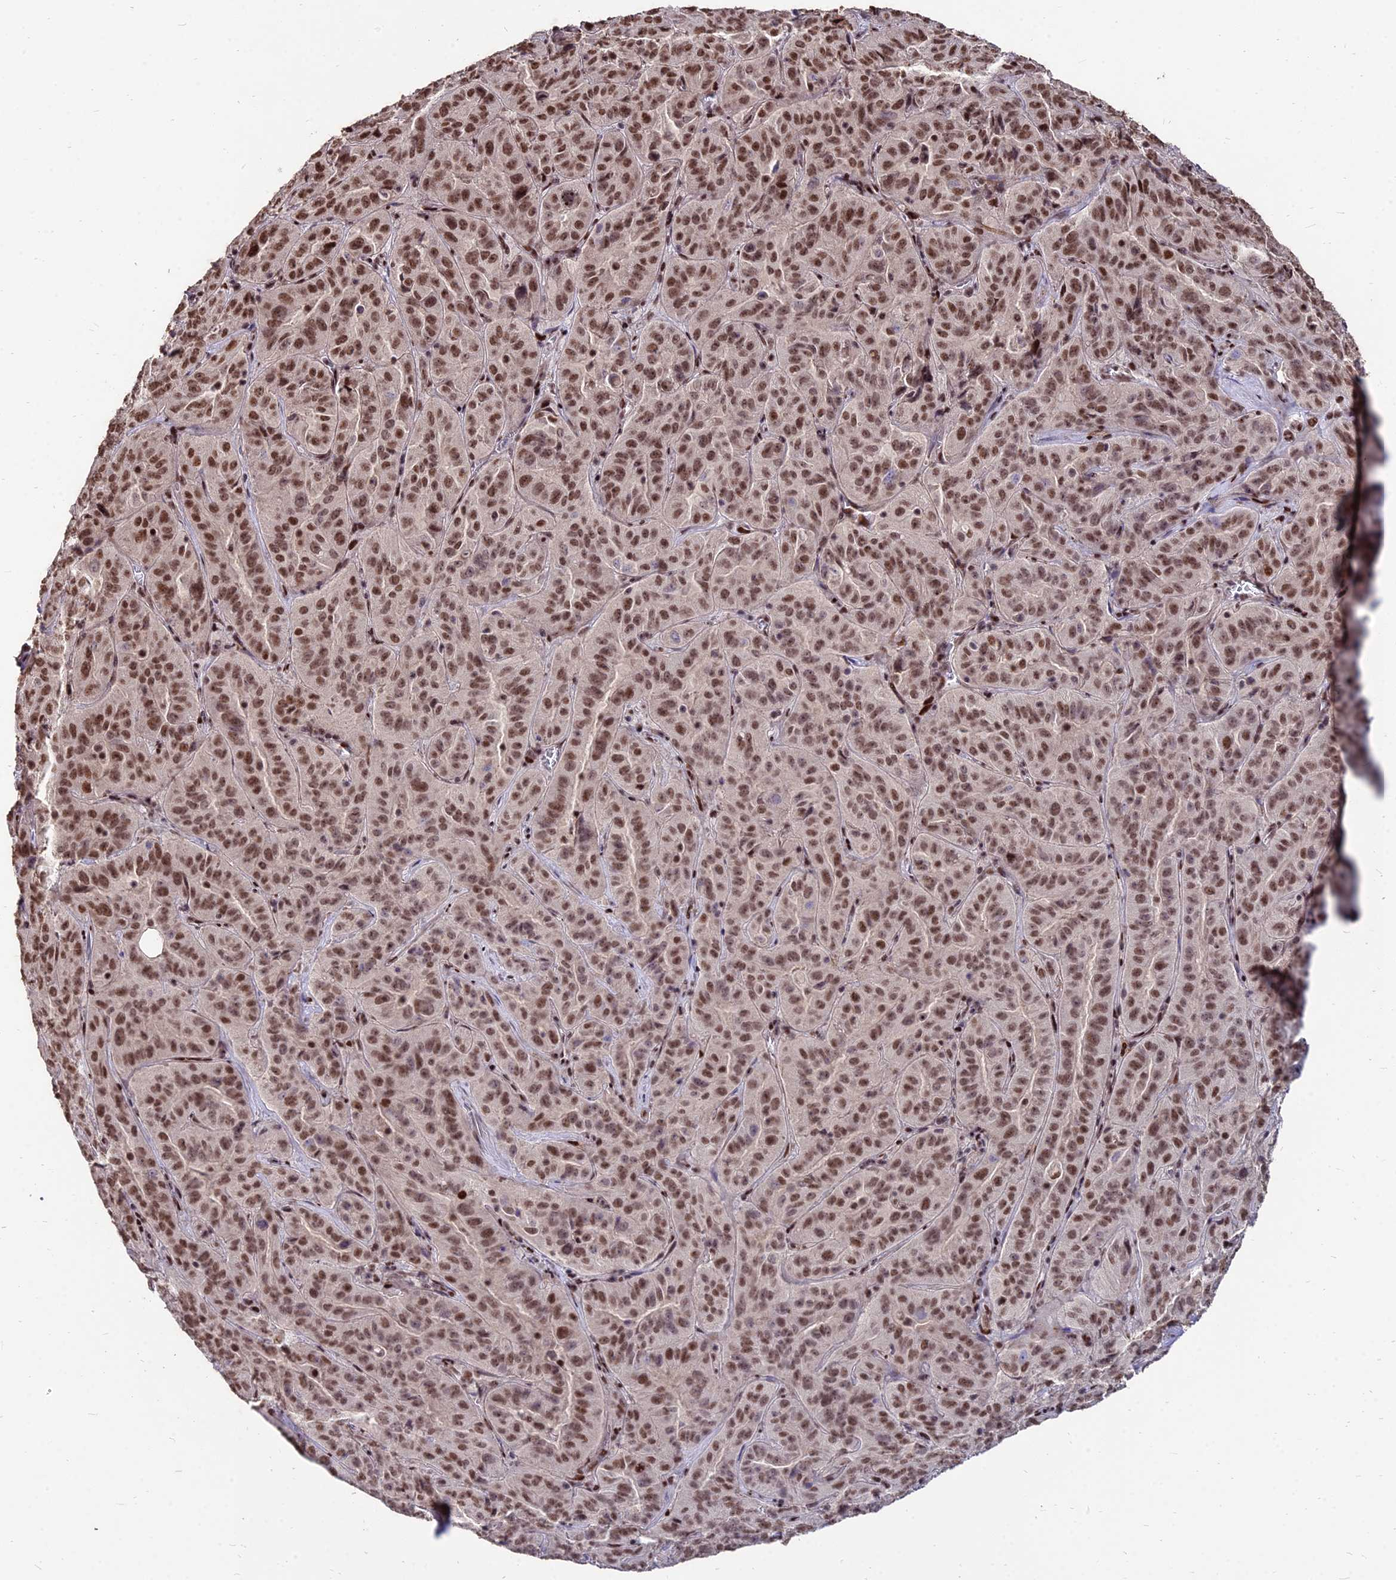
{"staining": {"intensity": "moderate", "quantity": ">75%", "location": "nuclear"}, "tissue": "pancreatic cancer", "cell_type": "Tumor cells", "image_type": "cancer", "snomed": [{"axis": "morphology", "description": "Adenocarcinoma, NOS"}, {"axis": "topography", "description": "Pancreas"}], "caption": "Immunohistochemistry photomicrograph of neoplastic tissue: human pancreatic adenocarcinoma stained using immunohistochemistry shows medium levels of moderate protein expression localized specifically in the nuclear of tumor cells, appearing as a nuclear brown color.", "gene": "ZBED4", "patient": {"sex": "male", "age": 63}}